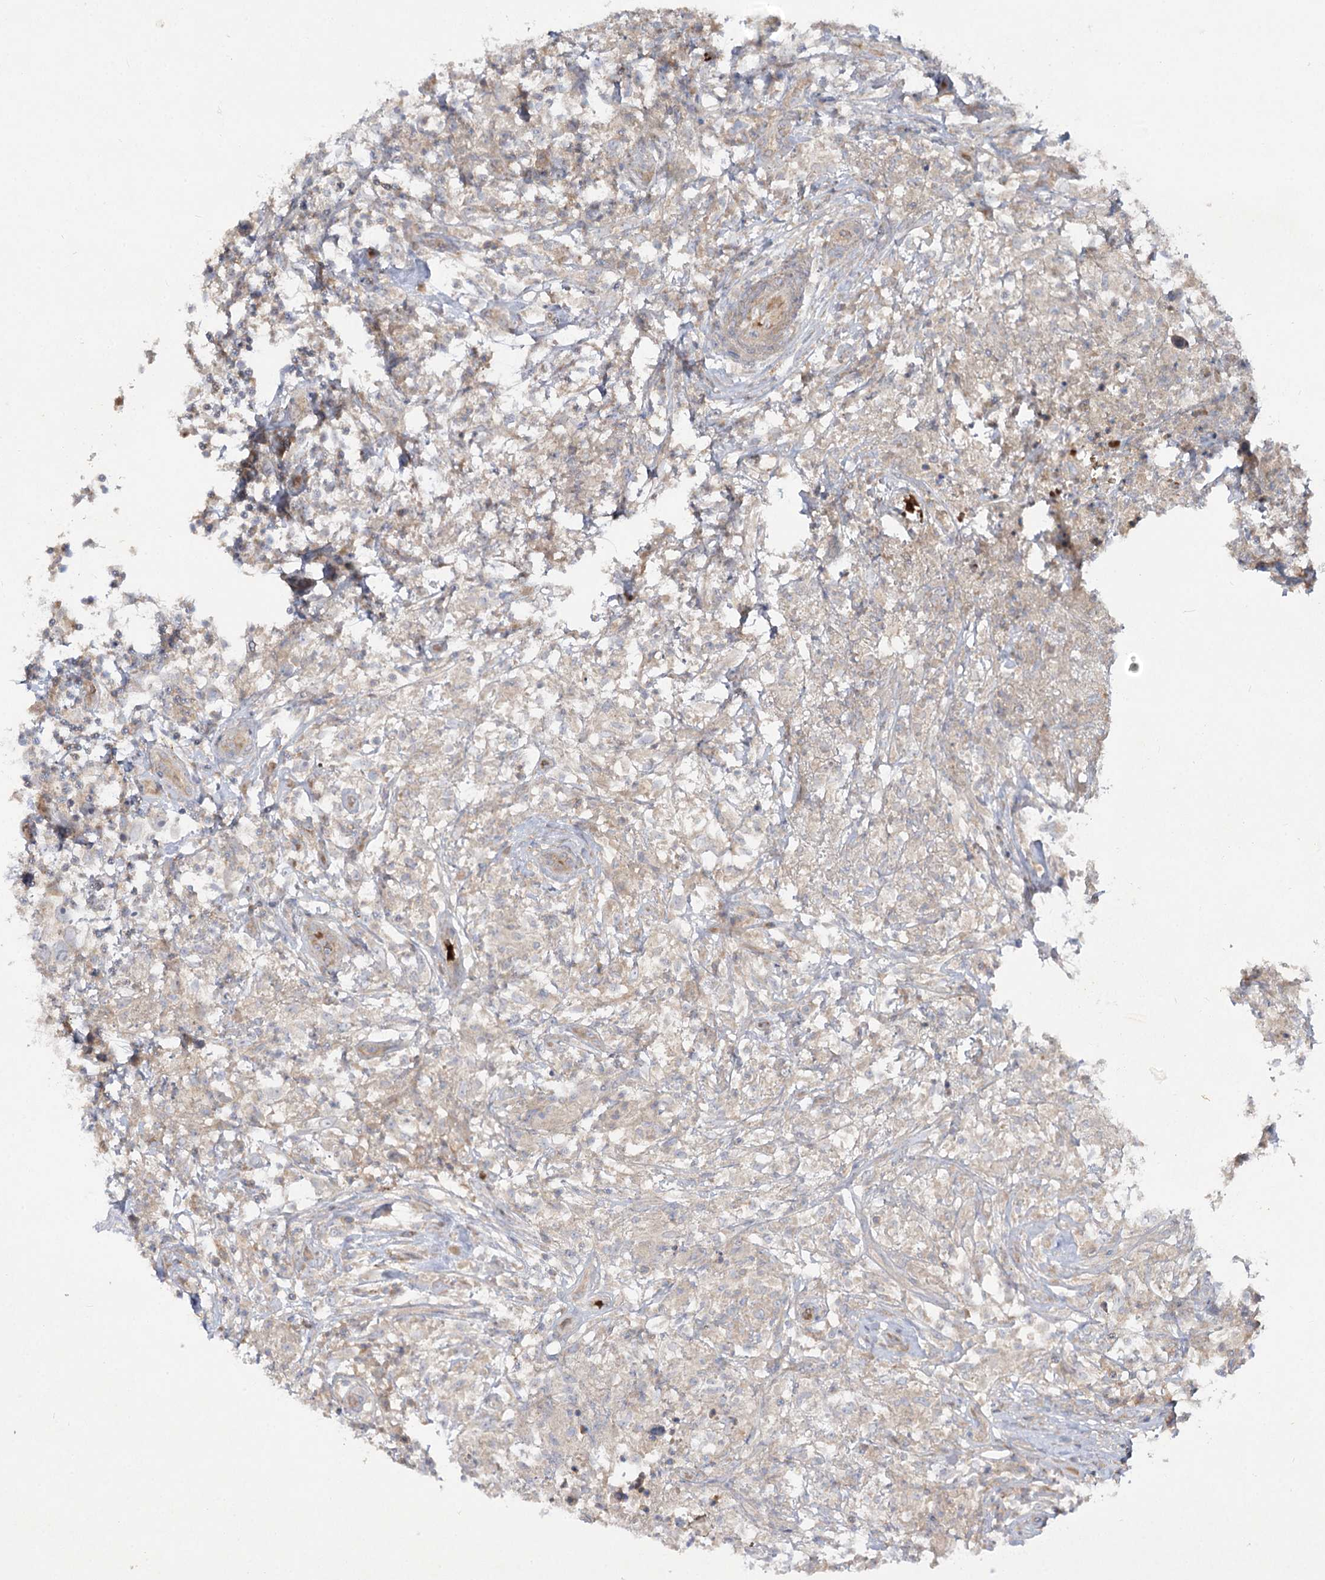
{"staining": {"intensity": "weak", "quantity": ">75%", "location": "cytoplasmic/membranous"}, "tissue": "testis cancer", "cell_type": "Tumor cells", "image_type": "cancer", "snomed": [{"axis": "morphology", "description": "Seminoma, NOS"}, {"axis": "topography", "description": "Testis"}], "caption": "High-magnification brightfield microscopy of testis seminoma stained with DAB (brown) and counterstained with hematoxylin (blue). tumor cells exhibit weak cytoplasmic/membranous positivity is present in about>75% of cells.", "gene": "KIAA0825", "patient": {"sex": "male", "age": 49}}